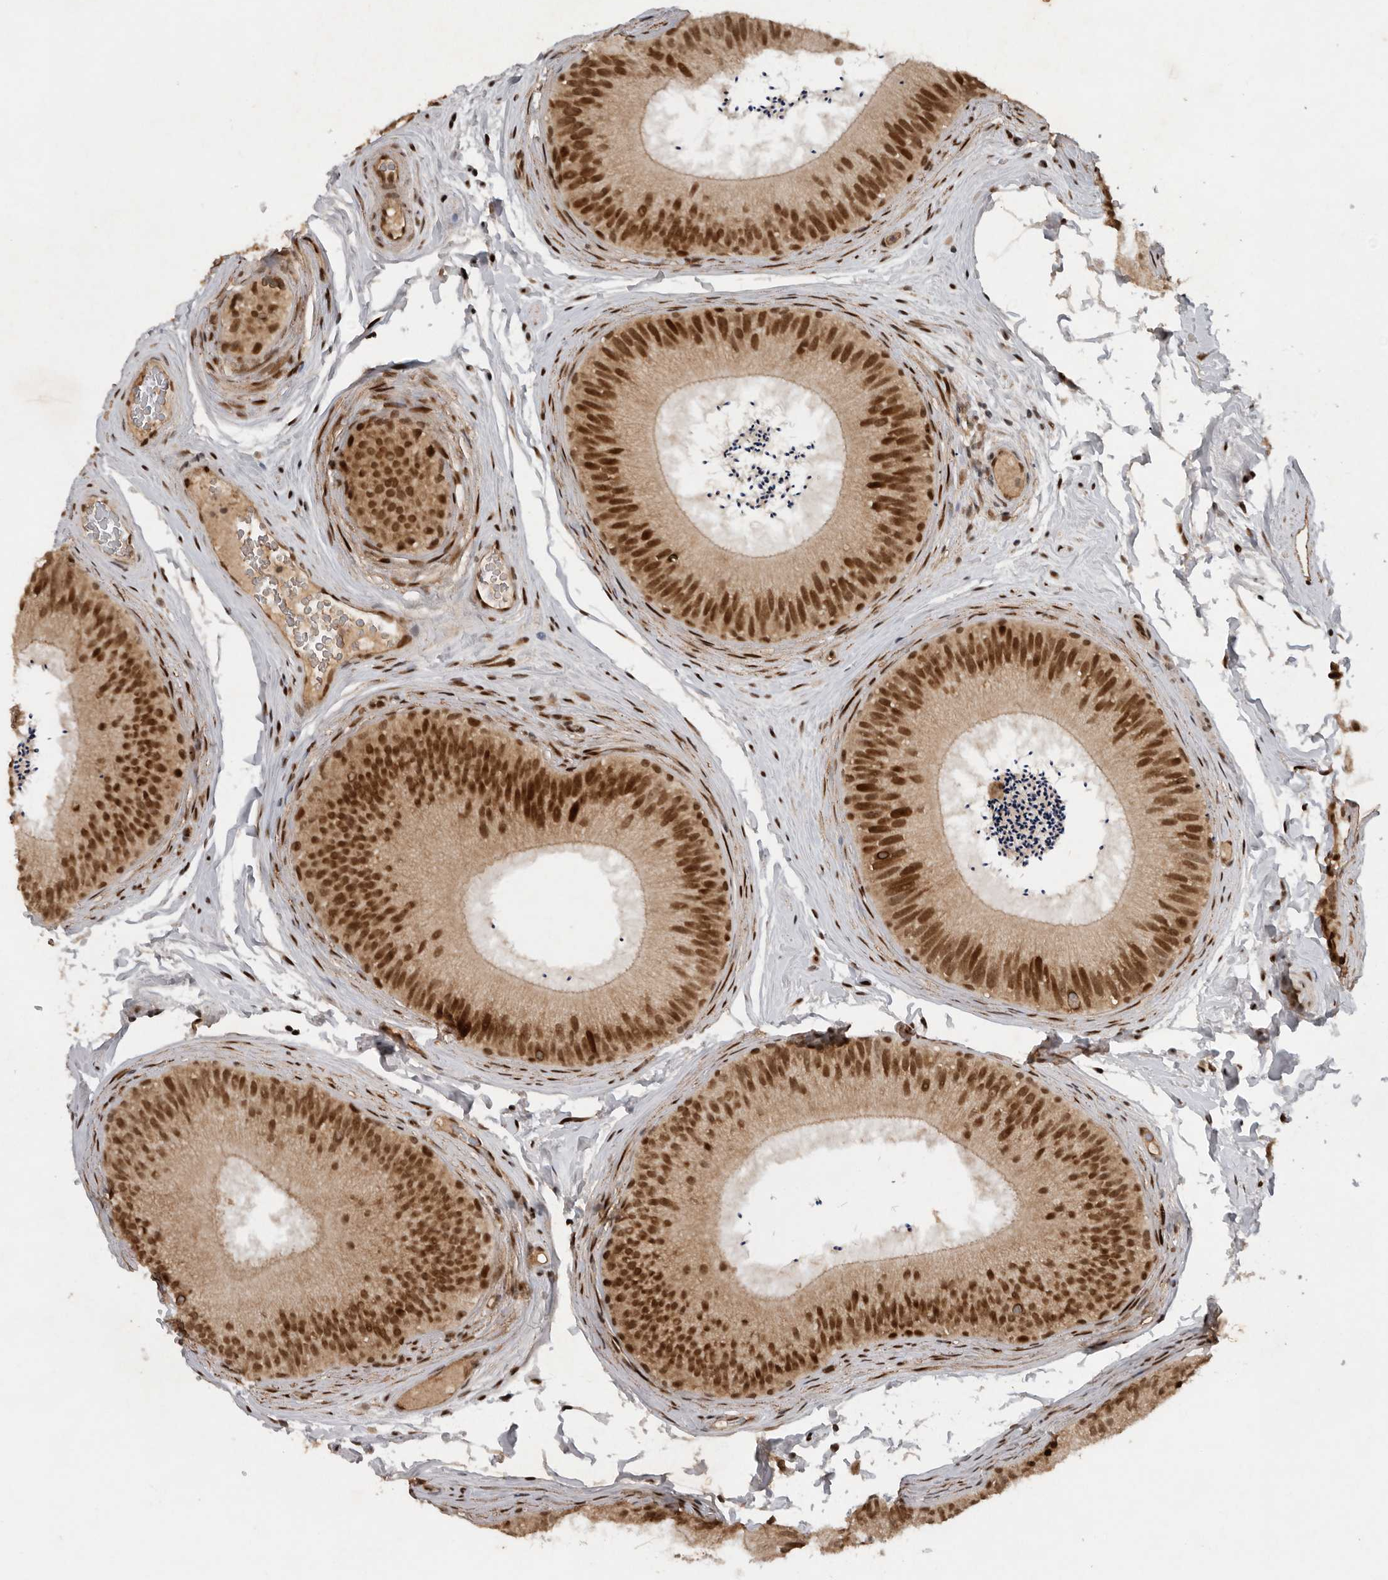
{"staining": {"intensity": "strong", "quantity": "25%-75%", "location": "cytoplasmic/membranous,nuclear"}, "tissue": "epididymis", "cell_type": "Glandular cells", "image_type": "normal", "snomed": [{"axis": "morphology", "description": "Normal tissue, NOS"}, {"axis": "topography", "description": "Epididymis"}], "caption": "Human epididymis stained for a protein (brown) displays strong cytoplasmic/membranous,nuclear positive positivity in approximately 25%-75% of glandular cells.", "gene": "CDC27", "patient": {"sex": "male", "age": 45}}